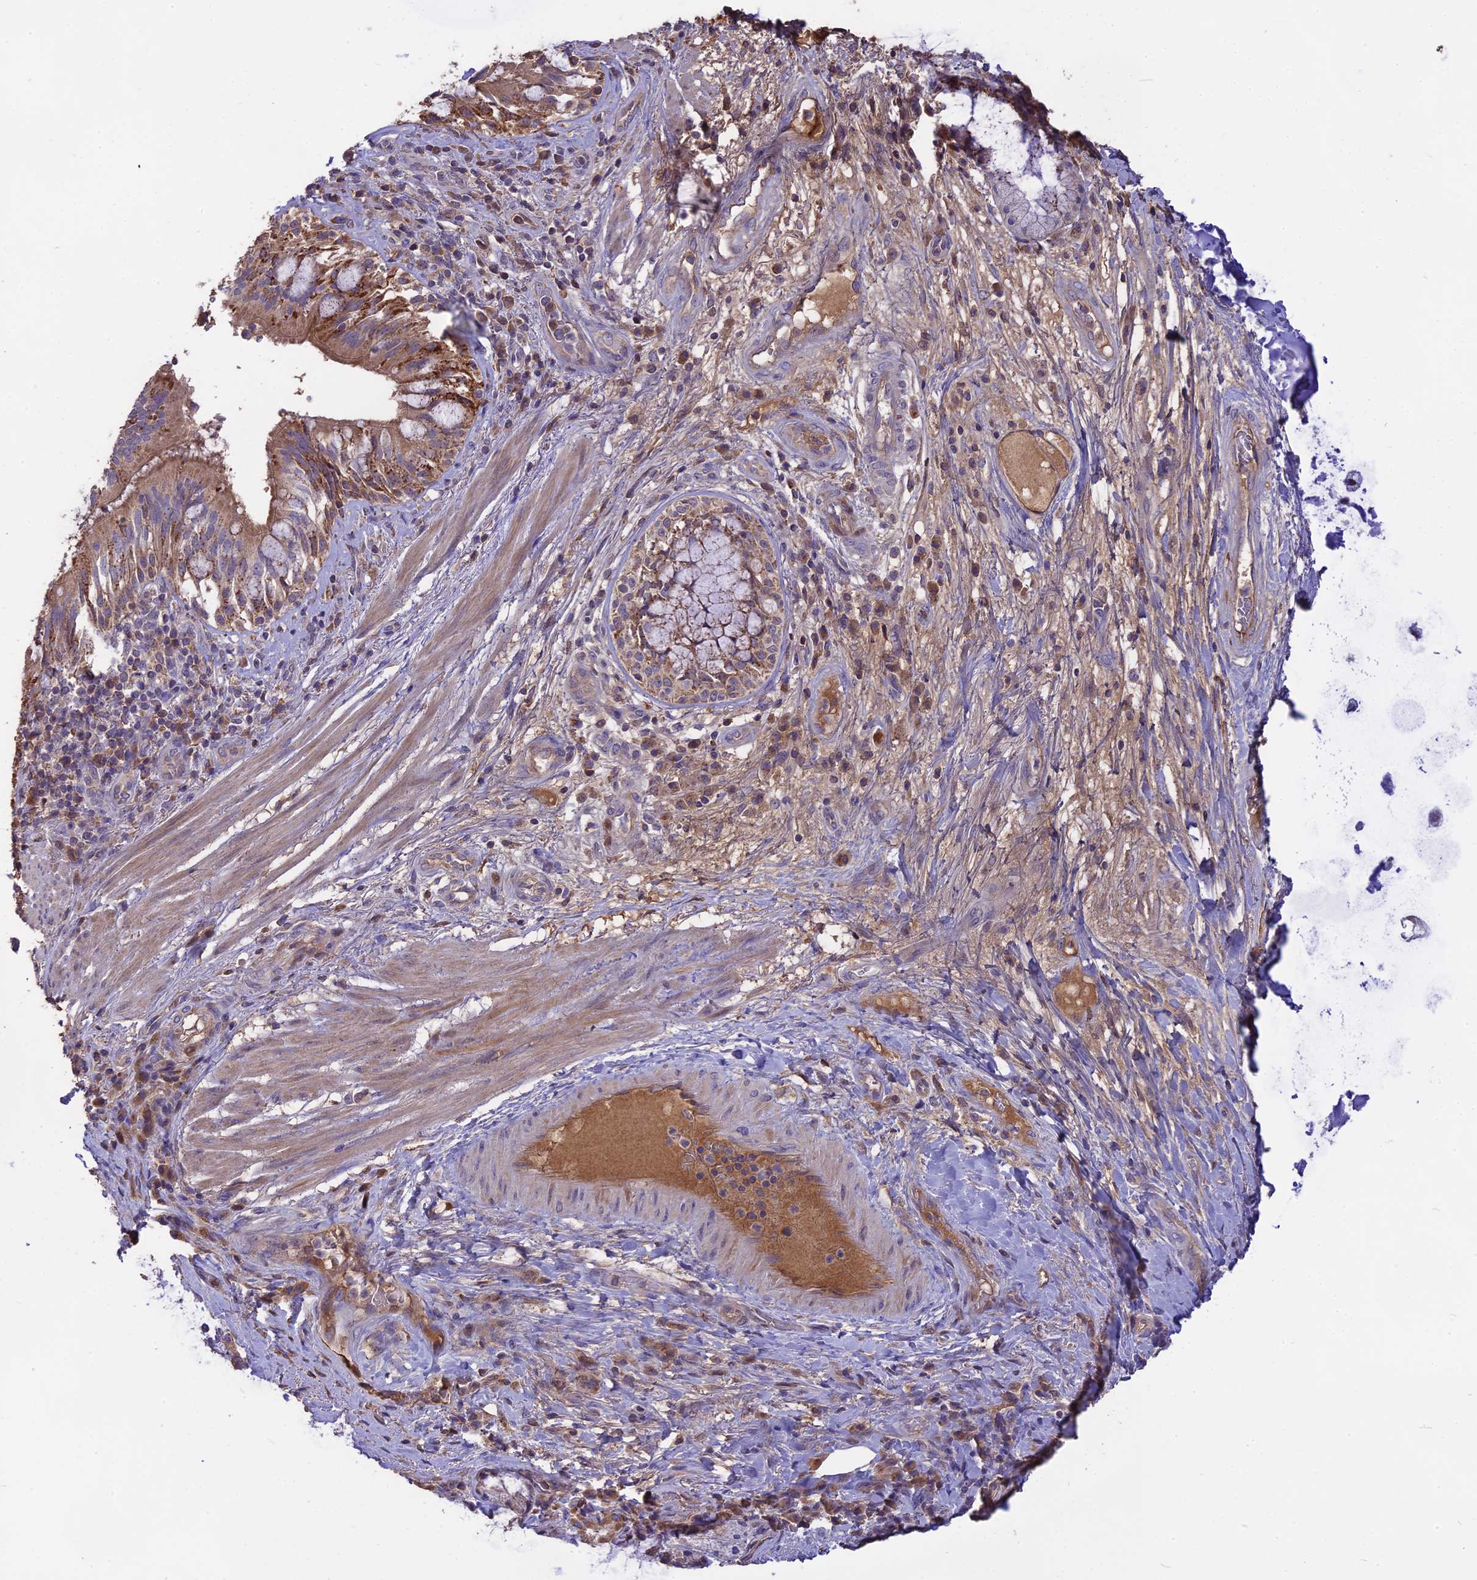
{"staining": {"intensity": "weak", "quantity": ">75%", "location": "cytoplasmic/membranous"}, "tissue": "adipose tissue", "cell_type": "Adipocytes", "image_type": "normal", "snomed": [{"axis": "morphology", "description": "Normal tissue, NOS"}, {"axis": "morphology", "description": "Squamous cell carcinoma, NOS"}, {"axis": "topography", "description": "Bronchus"}, {"axis": "topography", "description": "Lung"}], "caption": "Immunohistochemistry (IHC) micrograph of normal adipose tissue: human adipose tissue stained using immunohistochemistry (IHC) demonstrates low levels of weak protein expression localized specifically in the cytoplasmic/membranous of adipocytes, appearing as a cytoplasmic/membranous brown color.", "gene": "NUDT8", "patient": {"sex": "male", "age": 64}}